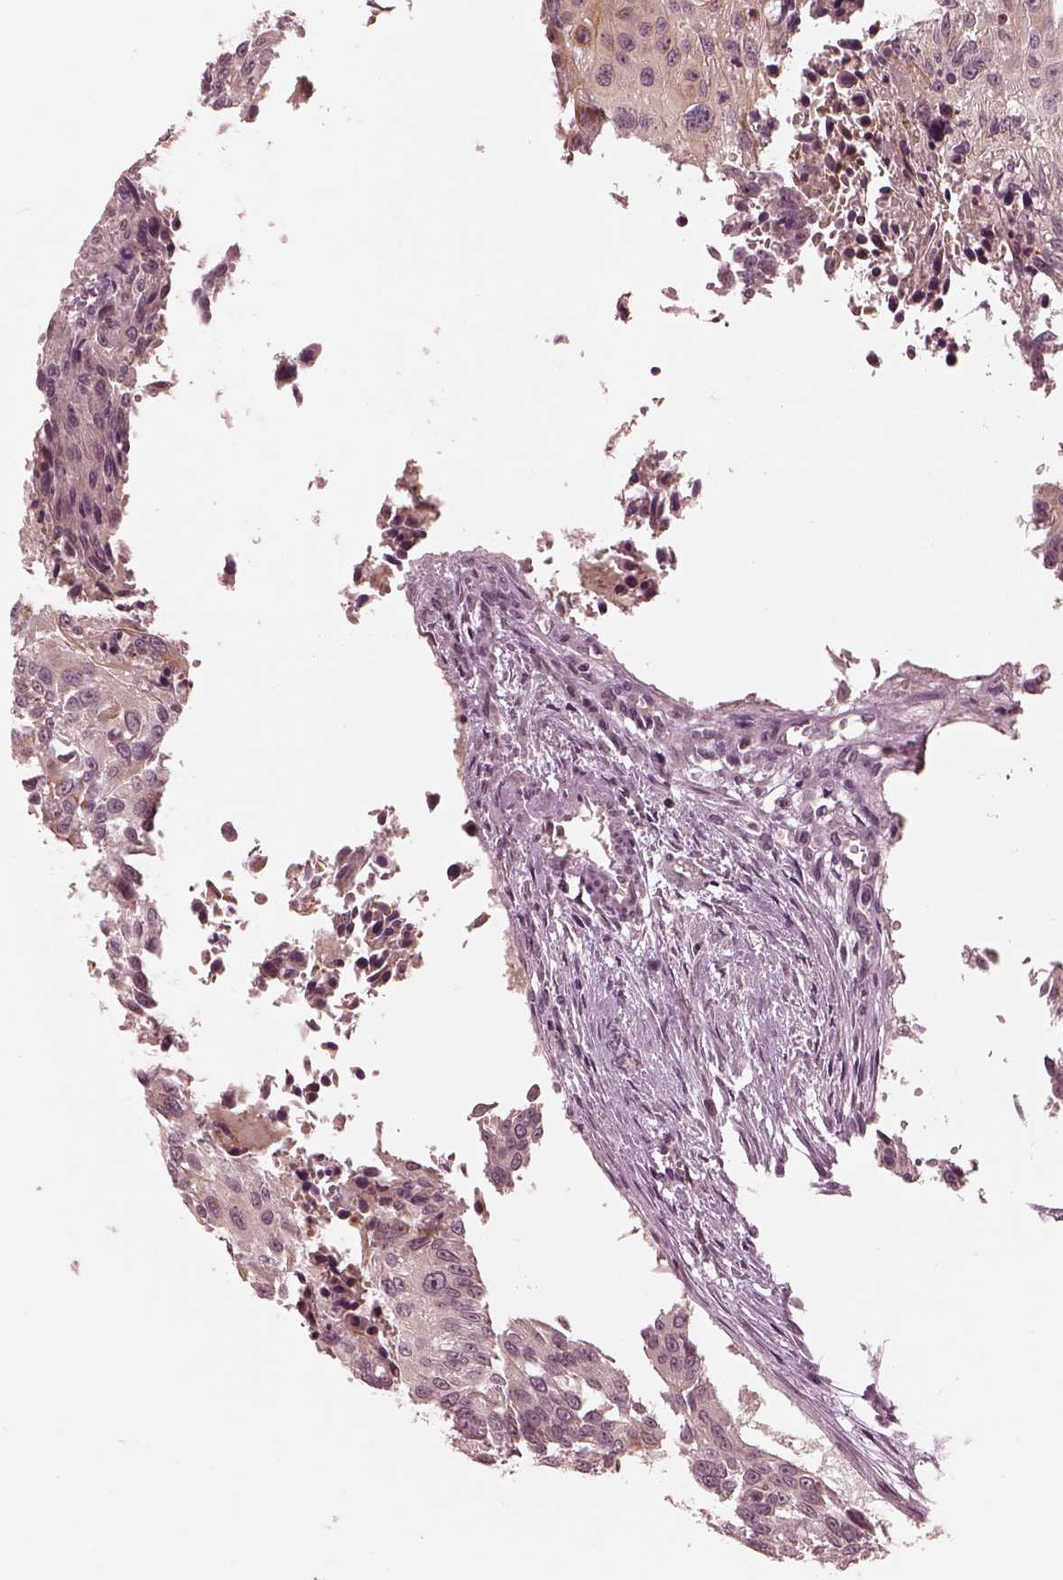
{"staining": {"intensity": "weak", "quantity": "<25%", "location": "cytoplasmic/membranous"}, "tissue": "urothelial cancer", "cell_type": "Tumor cells", "image_type": "cancer", "snomed": [{"axis": "morphology", "description": "Urothelial carcinoma, NOS"}, {"axis": "topography", "description": "Urinary bladder"}], "caption": "This photomicrograph is of transitional cell carcinoma stained with IHC to label a protein in brown with the nuclei are counter-stained blue. There is no positivity in tumor cells.", "gene": "IQCG", "patient": {"sex": "male", "age": 55}}